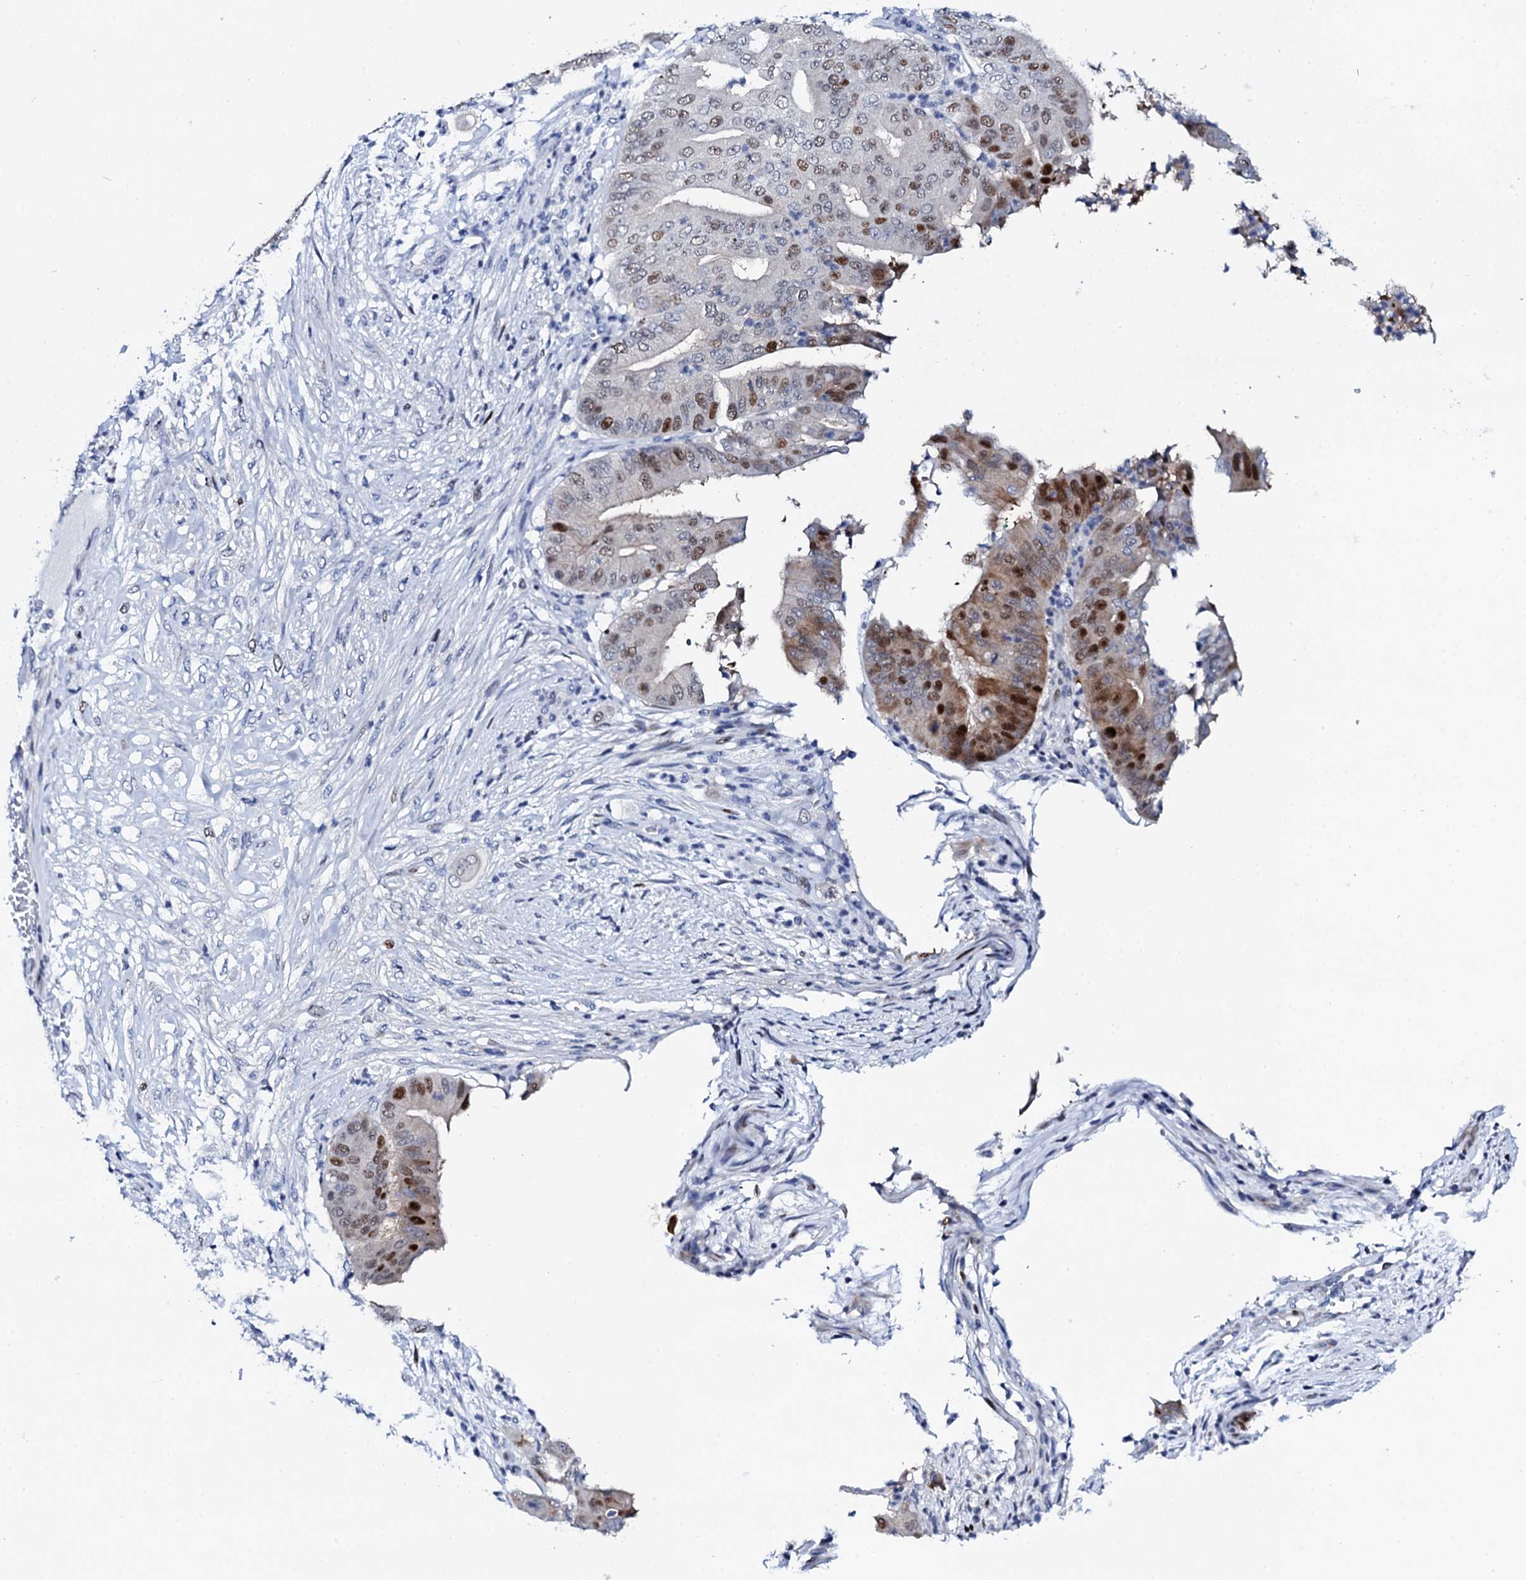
{"staining": {"intensity": "moderate", "quantity": "25%-75%", "location": "nuclear"}, "tissue": "pancreatic cancer", "cell_type": "Tumor cells", "image_type": "cancer", "snomed": [{"axis": "morphology", "description": "Adenocarcinoma, NOS"}, {"axis": "topography", "description": "Pancreas"}], "caption": "Tumor cells display medium levels of moderate nuclear staining in about 25%-75% of cells in human pancreatic cancer.", "gene": "NUDT13", "patient": {"sex": "female", "age": 77}}